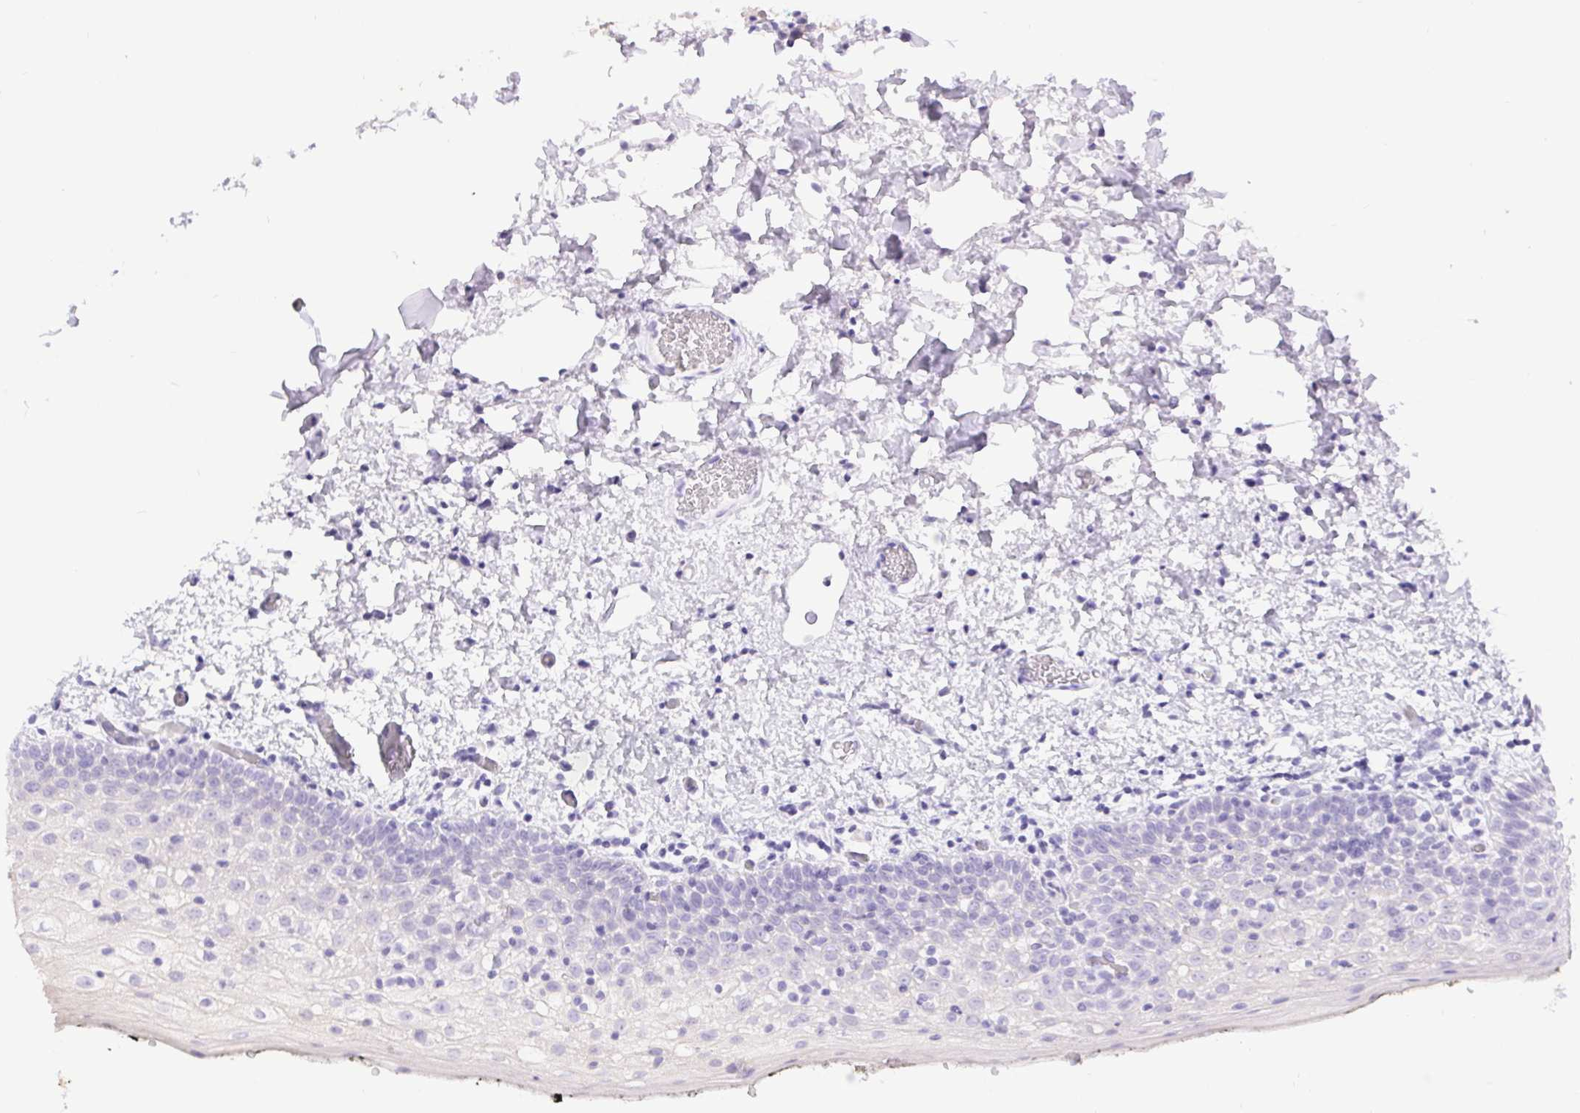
{"staining": {"intensity": "negative", "quantity": "none", "location": "none"}, "tissue": "oral mucosa", "cell_type": "Squamous epithelial cells", "image_type": "normal", "snomed": [{"axis": "morphology", "description": "Normal tissue, NOS"}, {"axis": "morphology", "description": "Squamous cell carcinoma, NOS"}, {"axis": "topography", "description": "Oral tissue"}, {"axis": "topography", "description": "Head-Neck"}], "caption": "DAB (3,3'-diaminobenzidine) immunohistochemical staining of unremarkable oral mucosa reveals no significant expression in squamous epithelial cells. Nuclei are stained in blue.", "gene": "ERP27", "patient": {"sex": "male", "age": 69}}